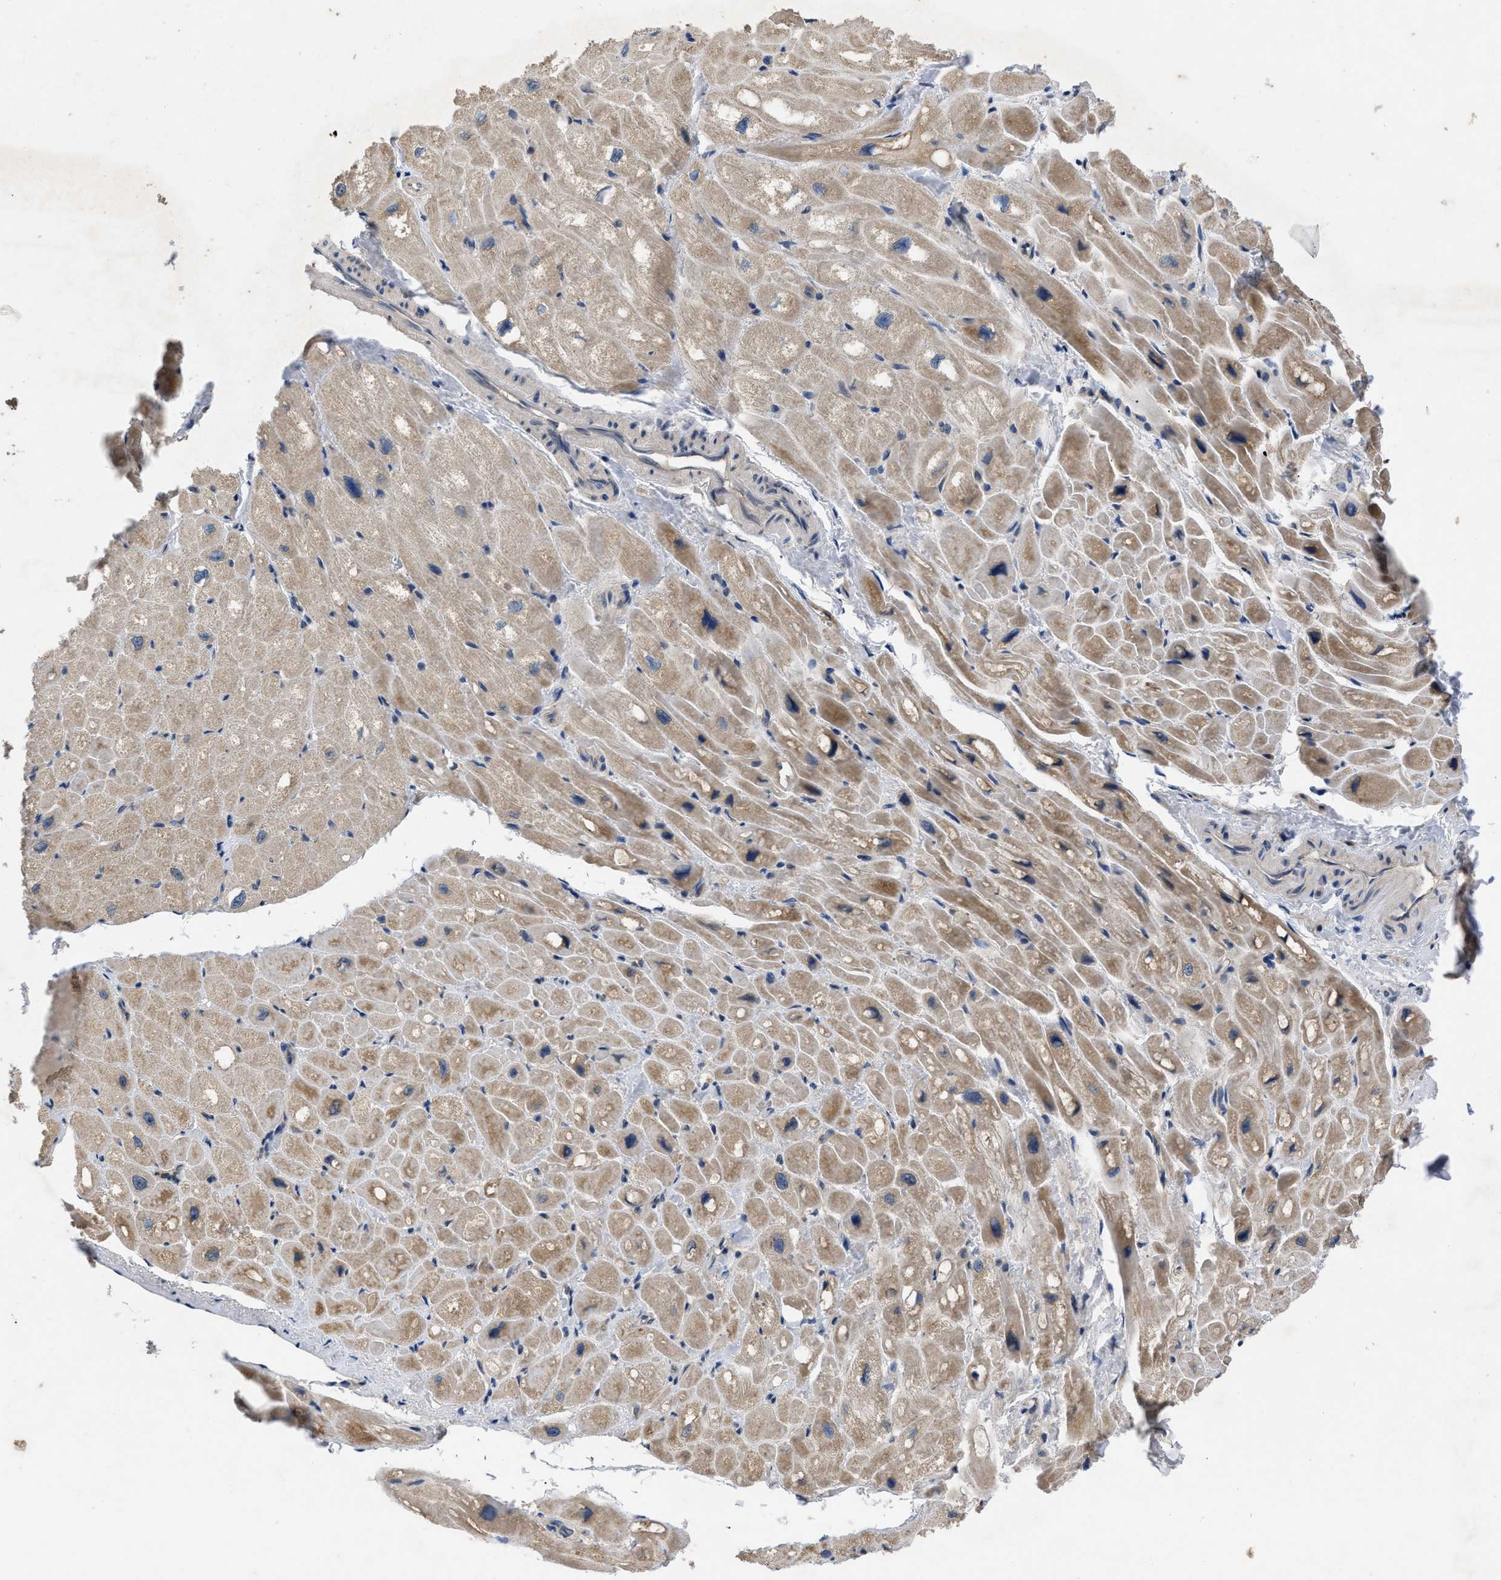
{"staining": {"intensity": "moderate", "quantity": ">75%", "location": "cytoplasmic/membranous"}, "tissue": "heart muscle", "cell_type": "Cardiomyocytes", "image_type": "normal", "snomed": [{"axis": "morphology", "description": "Normal tissue, NOS"}, {"axis": "topography", "description": "Heart"}], "caption": "The immunohistochemical stain labels moderate cytoplasmic/membranous positivity in cardiomyocytes of normal heart muscle. The staining is performed using DAB brown chromogen to label protein expression. The nuclei are counter-stained blue using hematoxylin.", "gene": "VPS4A", "patient": {"sex": "male", "age": 49}}